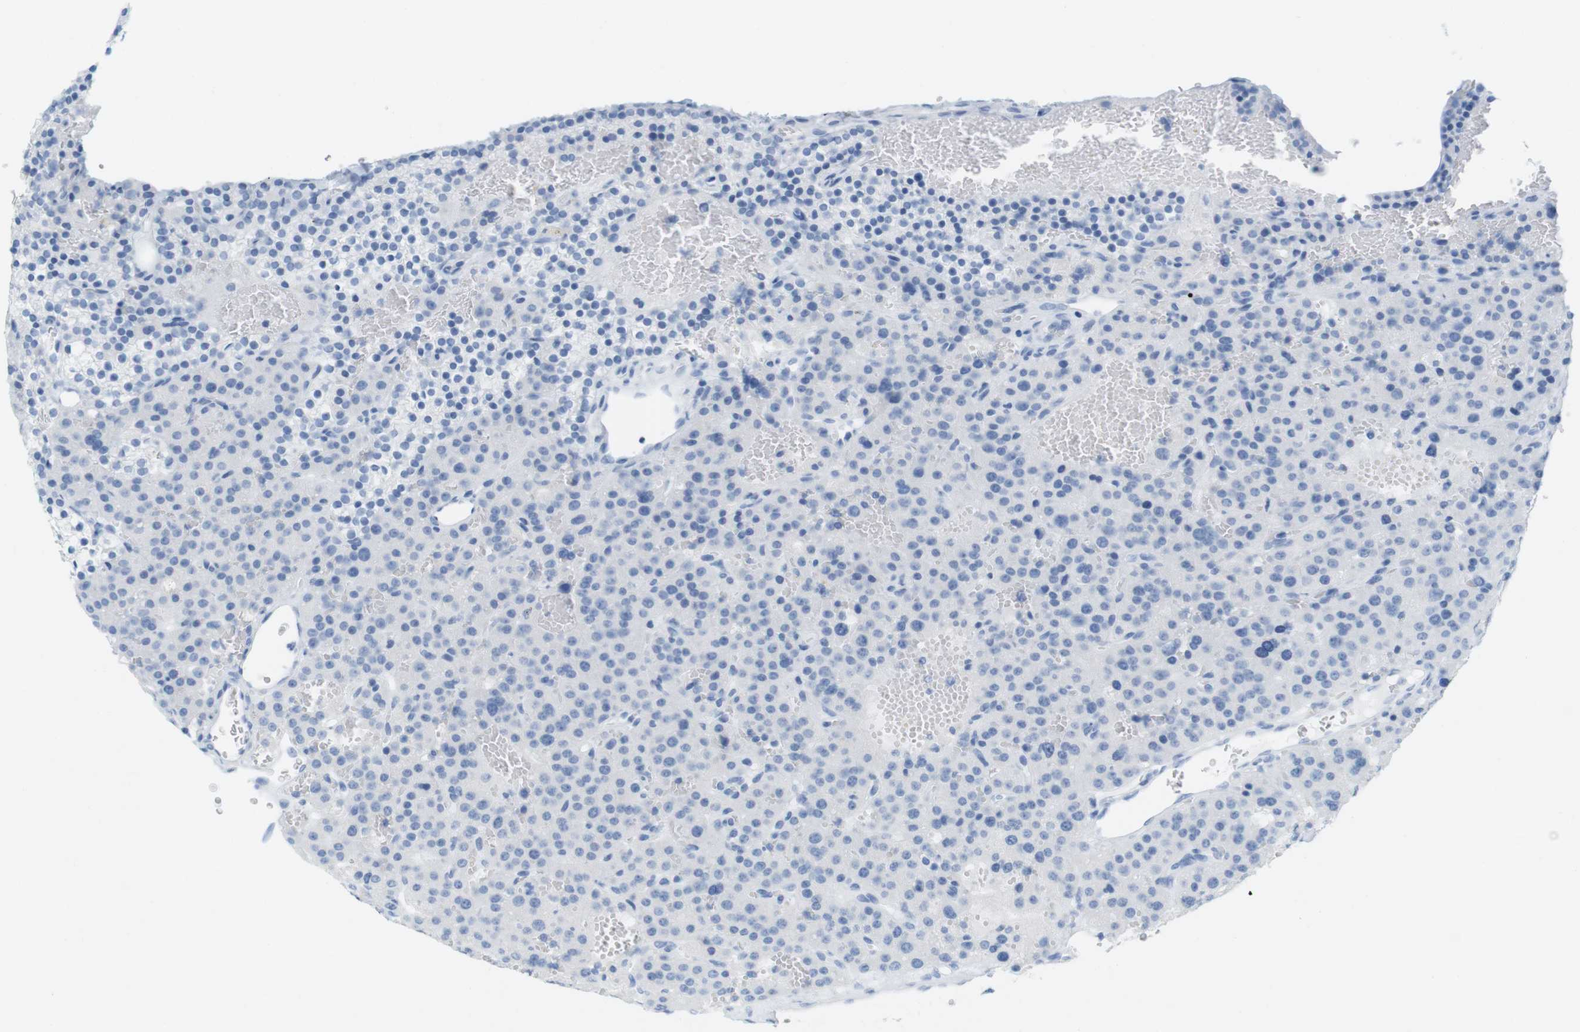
{"staining": {"intensity": "negative", "quantity": "none", "location": "none"}, "tissue": "parathyroid gland", "cell_type": "Glandular cells", "image_type": "normal", "snomed": [{"axis": "morphology", "description": "Normal tissue, NOS"}, {"axis": "morphology", "description": "Adenoma, NOS"}, {"axis": "topography", "description": "Parathyroid gland"}], "caption": "This is a image of immunohistochemistry (IHC) staining of normal parathyroid gland, which shows no staining in glandular cells. (Immunohistochemistry, brightfield microscopy, high magnification).", "gene": "TNNT2", "patient": {"sex": "female", "age": 81}}